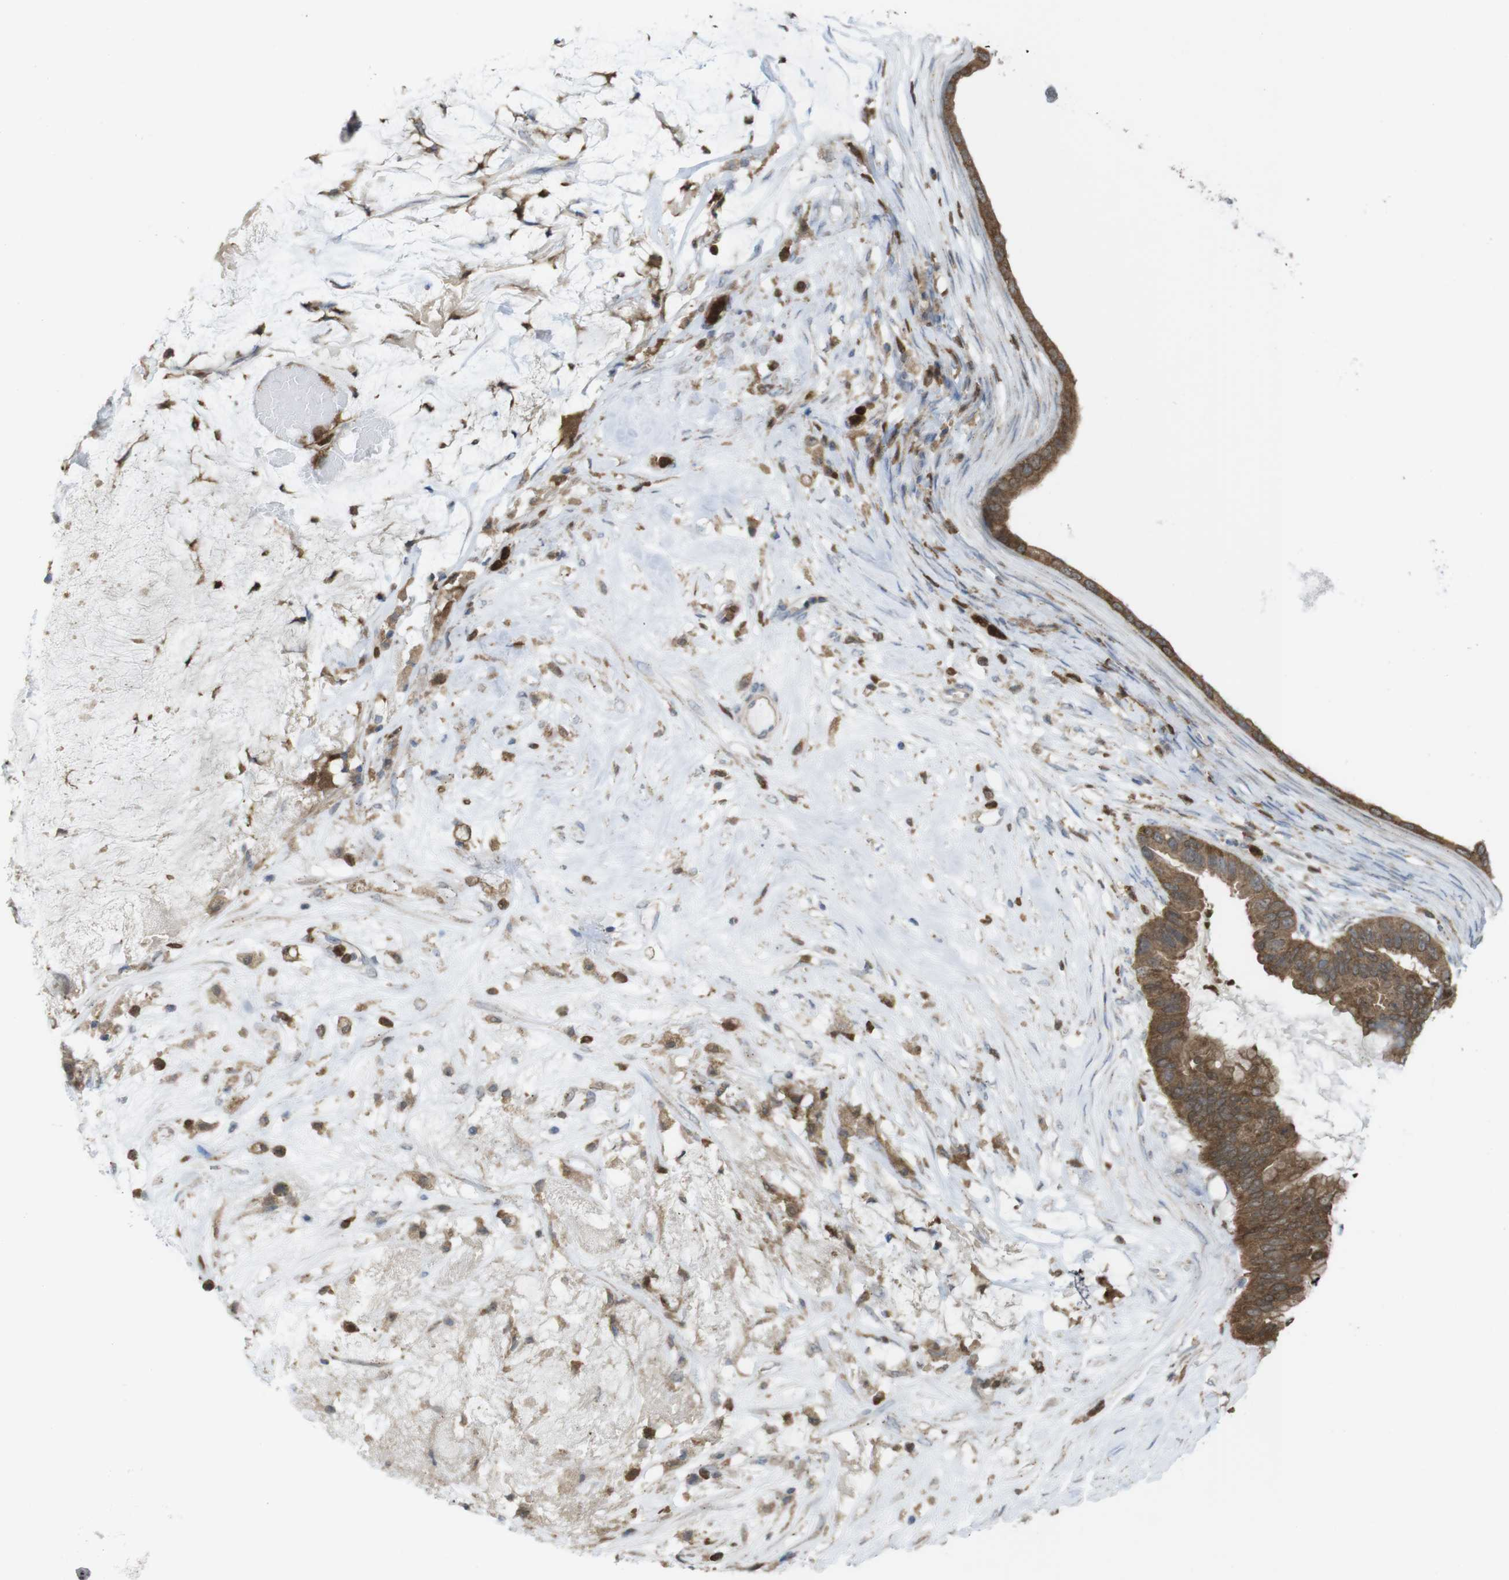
{"staining": {"intensity": "moderate", "quantity": ">75%", "location": "cytoplasmic/membranous"}, "tissue": "ovarian cancer", "cell_type": "Tumor cells", "image_type": "cancer", "snomed": [{"axis": "morphology", "description": "Cystadenocarcinoma, mucinous, NOS"}, {"axis": "topography", "description": "Ovary"}], "caption": "IHC photomicrograph of neoplastic tissue: human ovarian cancer (mucinous cystadenocarcinoma) stained using immunohistochemistry demonstrates medium levels of moderate protein expression localized specifically in the cytoplasmic/membranous of tumor cells, appearing as a cytoplasmic/membranous brown color.", "gene": "PRKCD", "patient": {"sex": "female", "age": 80}}